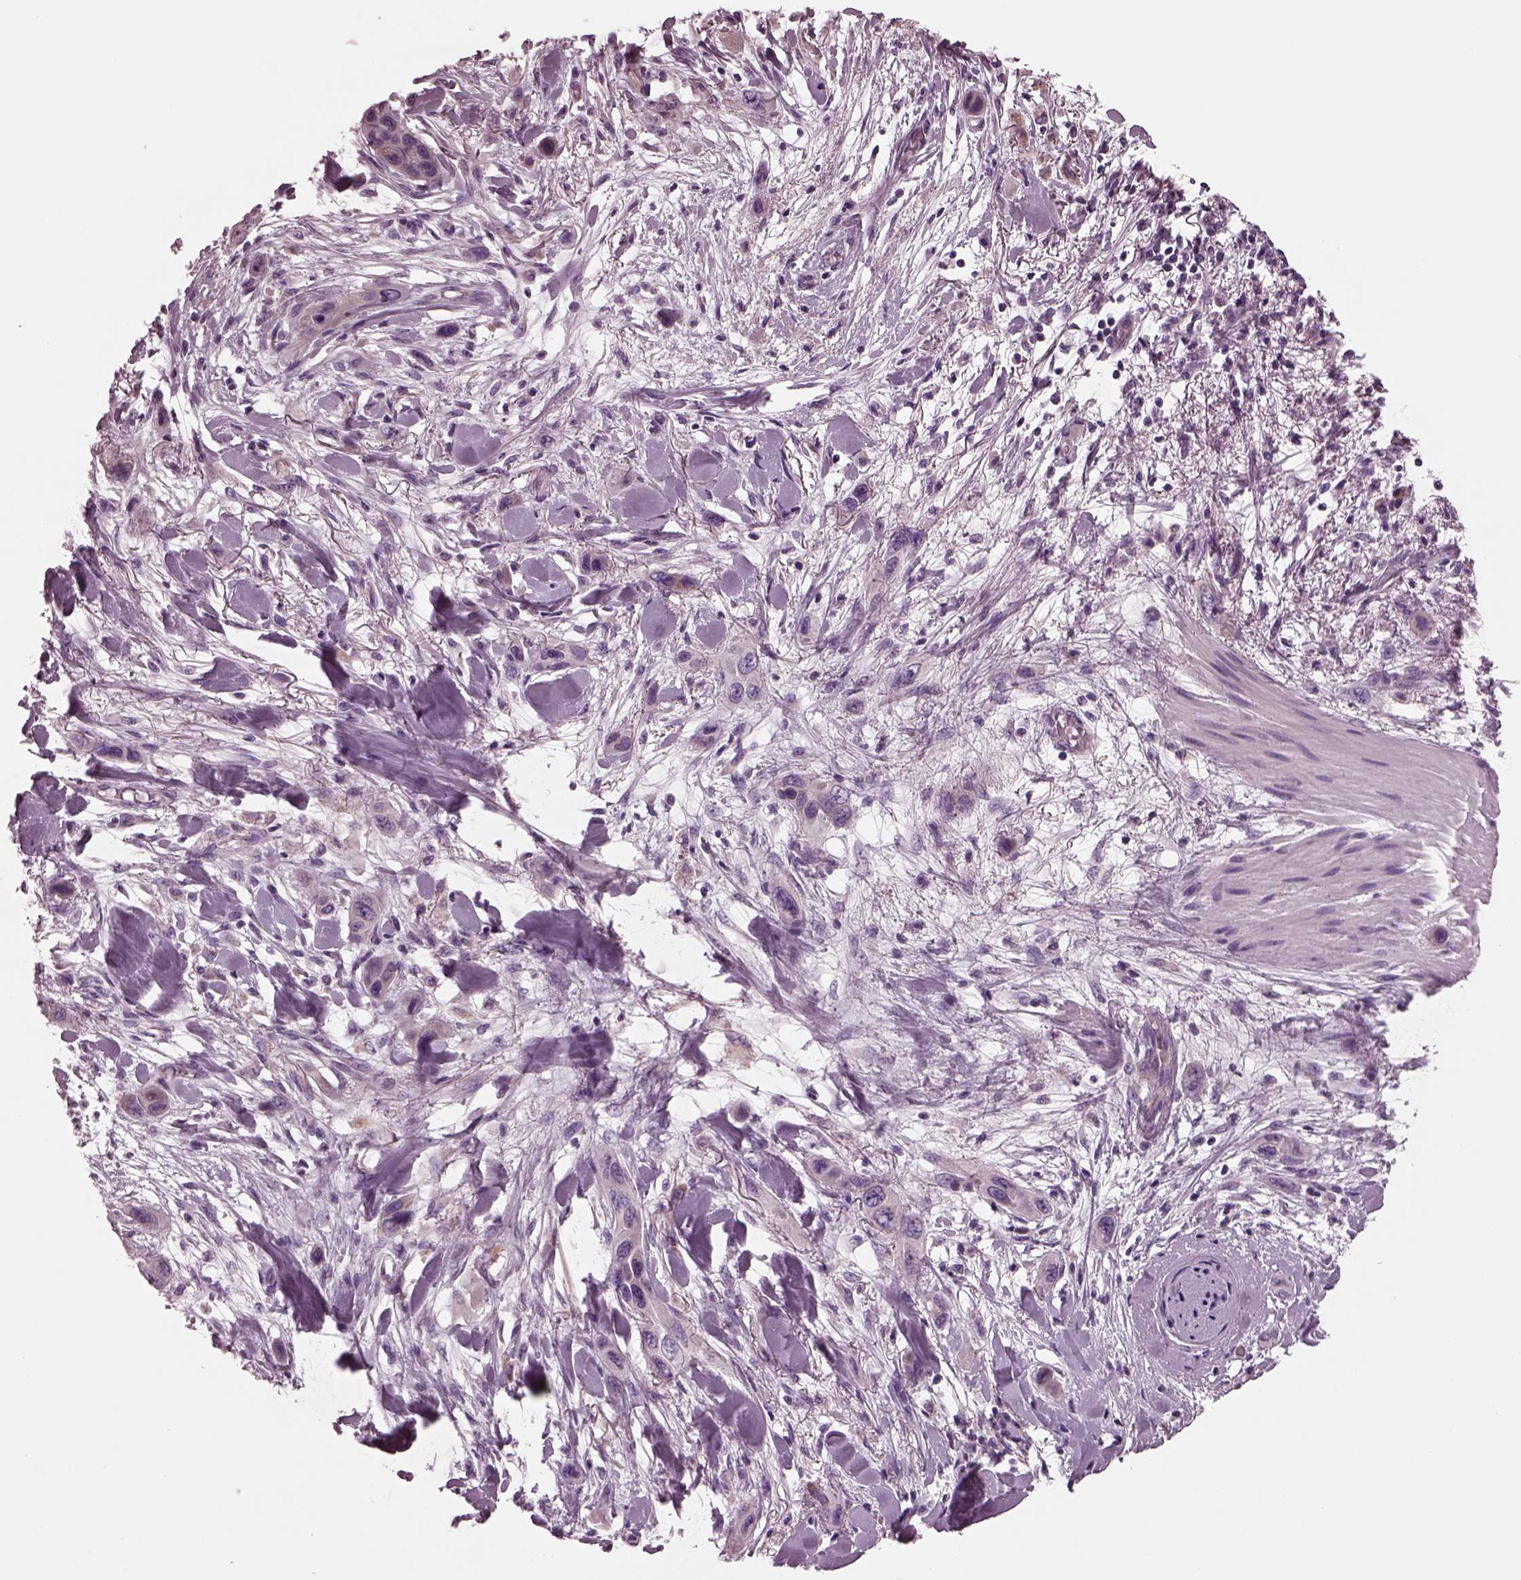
{"staining": {"intensity": "weak", "quantity": "25%-75%", "location": "cytoplasmic/membranous"}, "tissue": "skin cancer", "cell_type": "Tumor cells", "image_type": "cancer", "snomed": [{"axis": "morphology", "description": "Squamous cell carcinoma, NOS"}, {"axis": "topography", "description": "Skin"}], "caption": "Skin squamous cell carcinoma was stained to show a protein in brown. There is low levels of weak cytoplasmic/membranous positivity in about 25%-75% of tumor cells. The staining was performed using DAB to visualize the protein expression in brown, while the nuclei were stained in blue with hematoxylin (Magnification: 20x).", "gene": "AP4M1", "patient": {"sex": "male", "age": 79}}